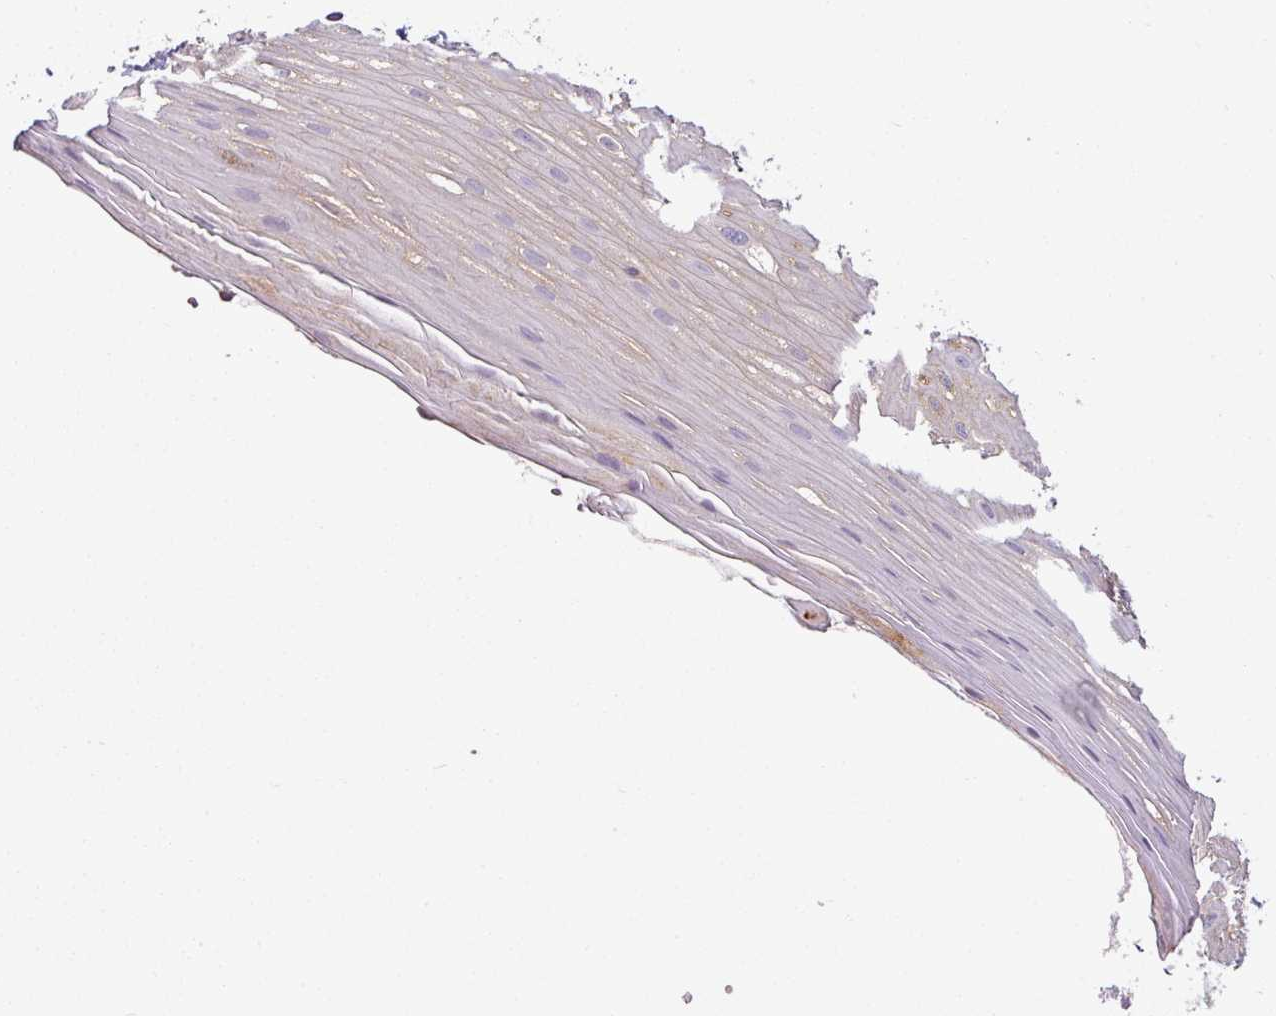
{"staining": {"intensity": "moderate", "quantity": "<25%", "location": "cytoplasmic/membranous"}, "tissue": "oral mucosa", "cell_type": "Squamous epithelial cells", "image_type": "normal", "snomed": [{"axis": "morphology", "description": "Normal tissue, NOS"}, {"axis": "topography", "description": "Oral tissue"}], "caption": "Unremarkable oral mucosa shows moderate cytoplasmic/membranous positivity in about <25% of squamous epithelial cells.", "gene": "XNDC1N", "patient": {"sex": "female", "age": 67}}